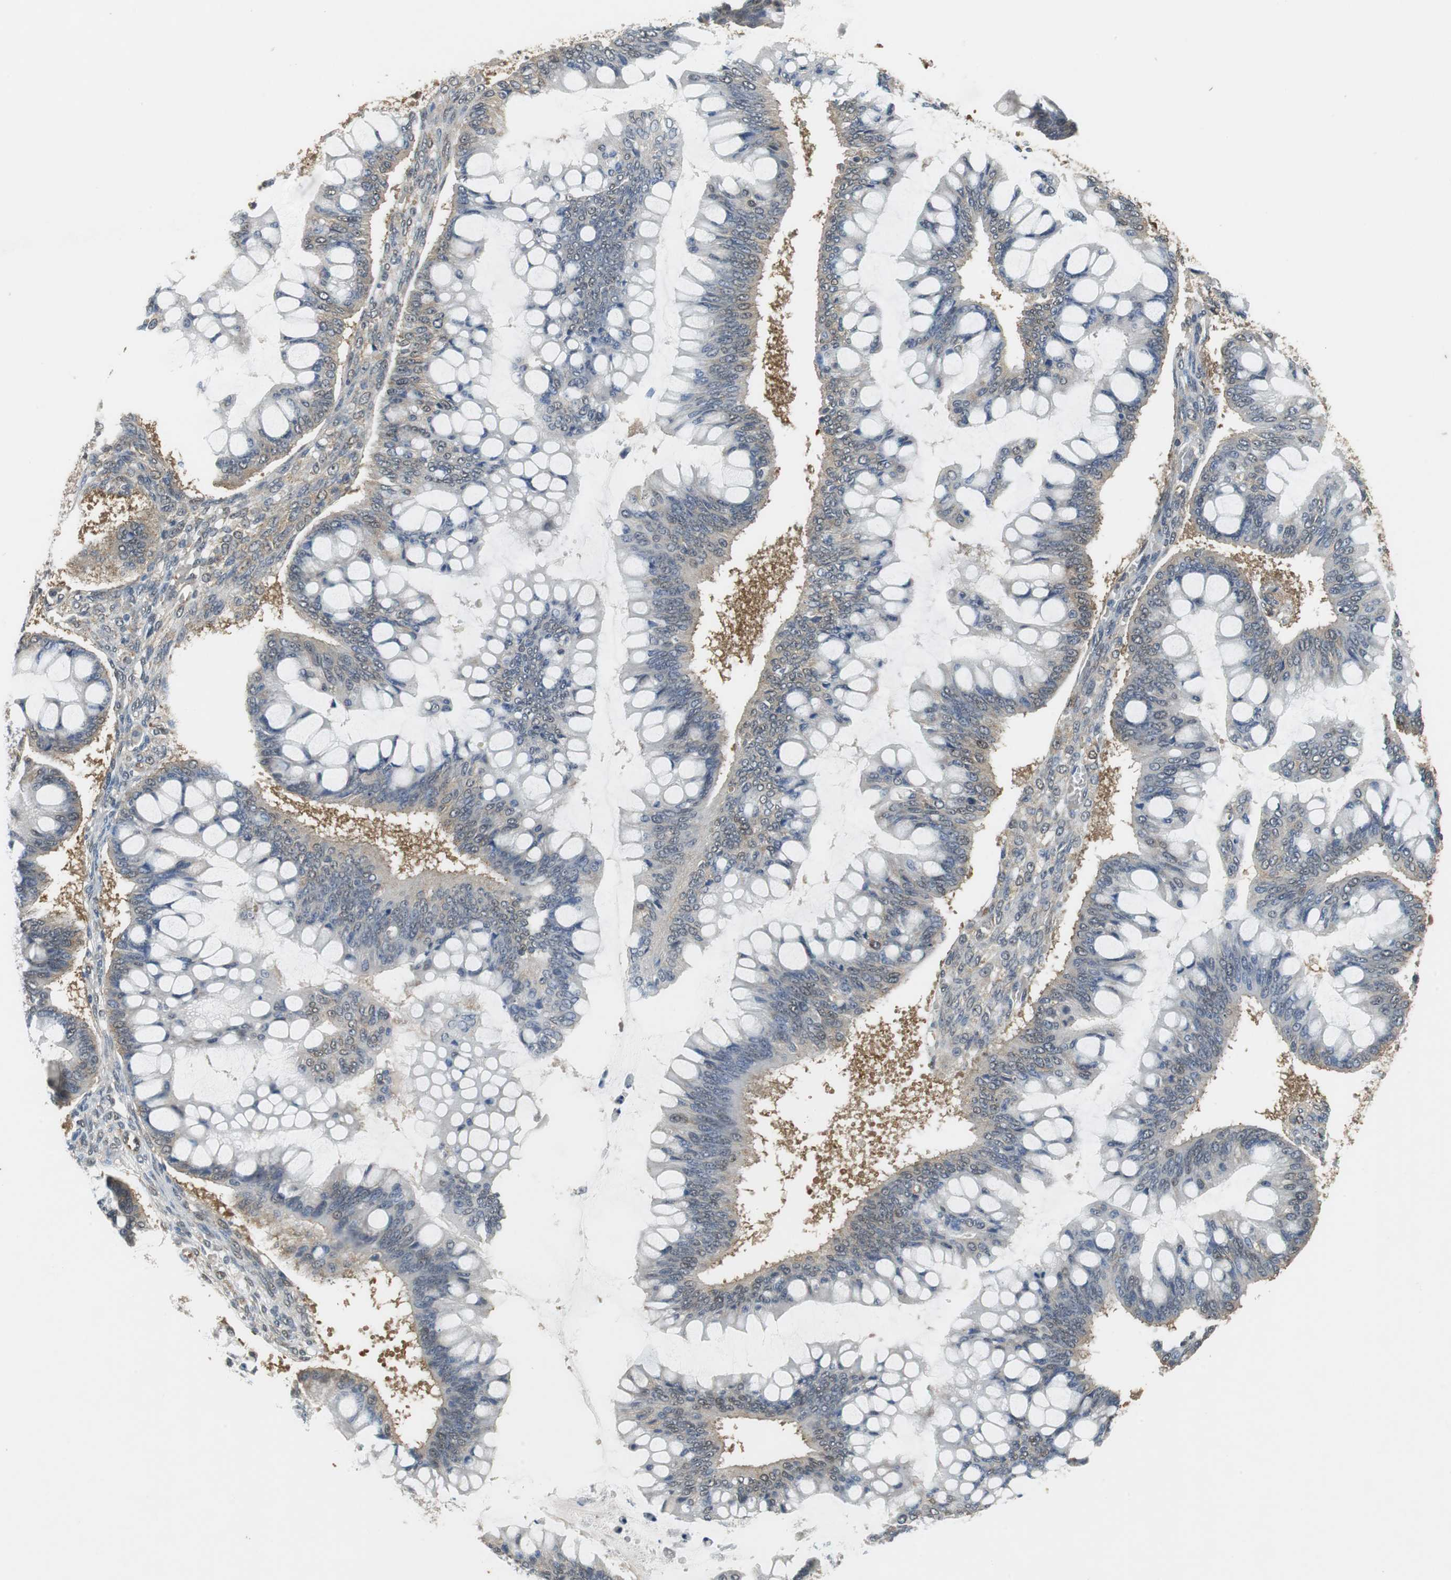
{"staining": {"intensity": "weak", "quantity": "25%-75%", "location": "cytoplasmic/membranous"}, "tissue": "ovarian cancer", "cell_type": "Tumor cells", "image_type": "cancer", "snomed": [{"axis": "morphology", "description": "Cystadenocarcinoma, mucinous, NOS"}, {"axis": "topography", "description": "Ovary"}], "caption": "IHC of human ovarian cancer displays low levels of weak cytoplasmic/membranous expression in approximately 25%-75% of tumor cells.", "gene": "UBQLN2", "patient": {"sex": "female", "age": 73}}